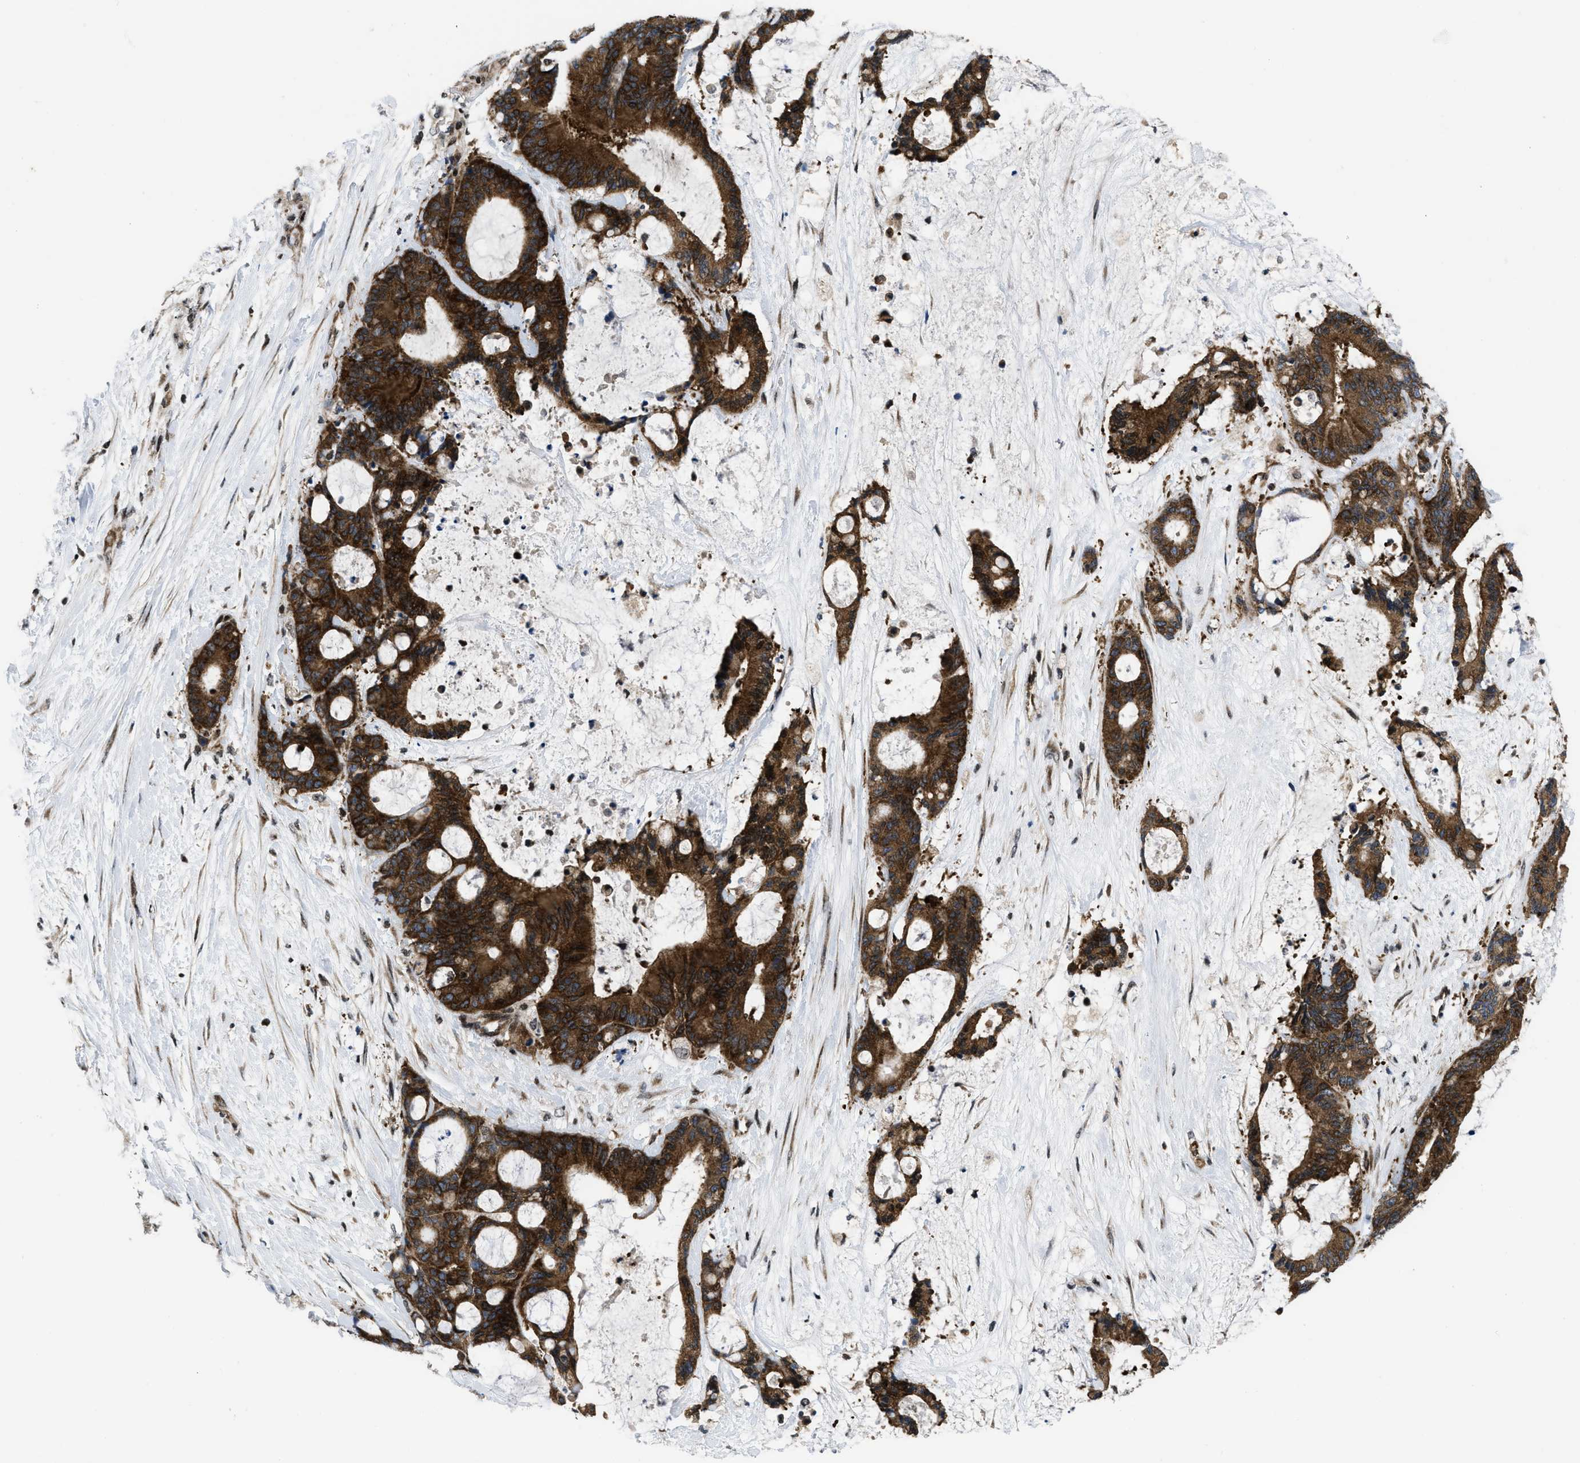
{"staining": {"intensity": "strong", "quantity": ">75%", "location": "cytoplasmic/membranous"}, "tissue": "liver cancer", "cell_type": "Tumor cells", "image_type": "cancer", "snomed": [{"axis": "morphology", "description": "Cholangiocarcinoma"}, {"axis": "topography", "description": "Liver"}], "caption": "Immunohistochemistry of liver cancer displays high levels of strong cytoplasmic/membranous positivity in about >75% of tumor cells.", "gene": "PPP2CB", "patient": {"sex": "female", "age": 73}}